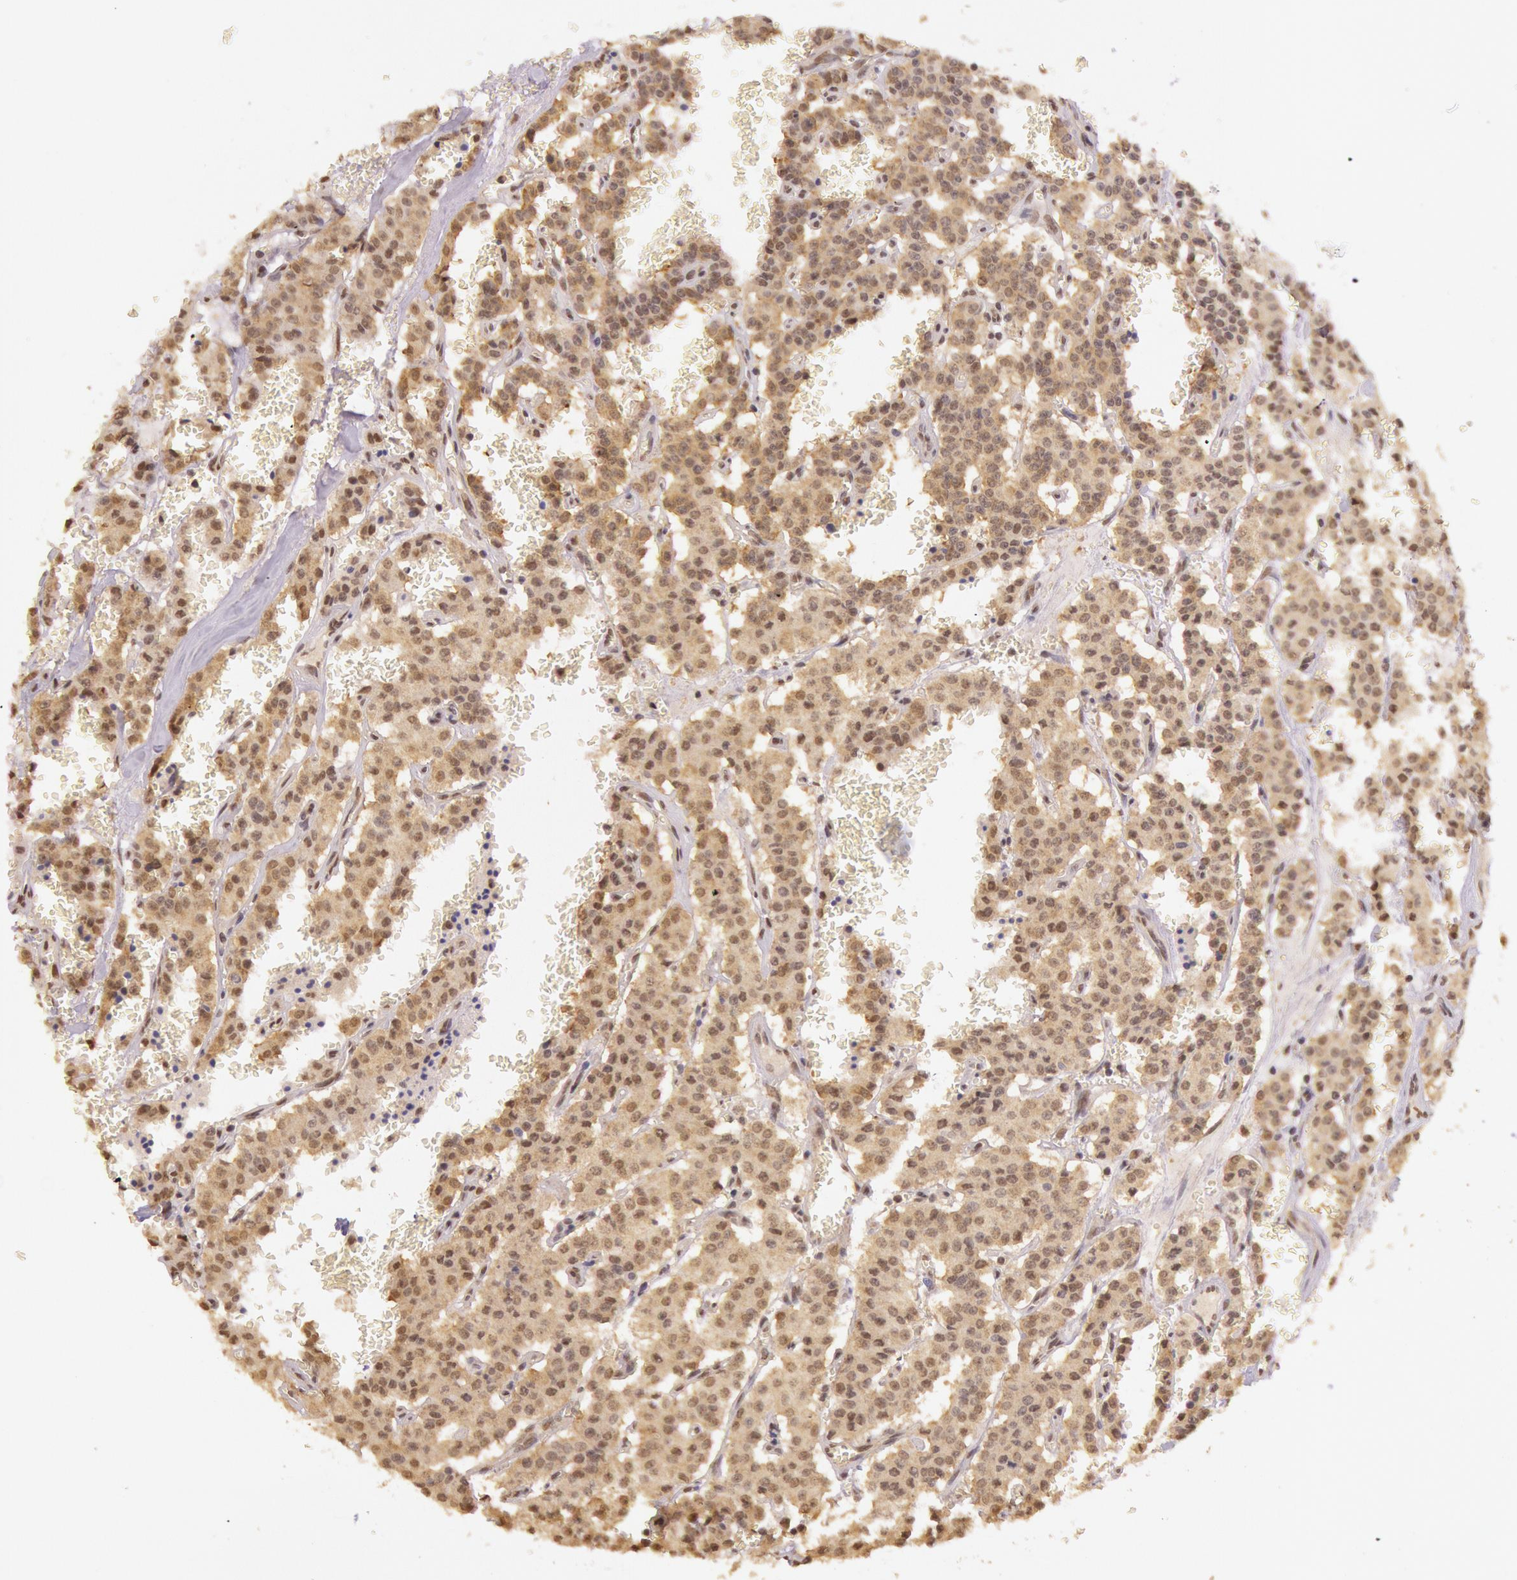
{"staining": {"intensity": "moderate", "quantity": "25%-75%", "location": "cytoplasmic/membranous"}, "tissue": "carcinoid", "cell_type": "Tumor cells", "image_type": "cancer", "snomed": [{"axis": "morphology", "description": "Carcinoid, malignant, NOS"}, {"axis": "topography", "description": "Bronchus"}], "caption": "IHC histopathology image of malignant carcinoid stained for a protein (brown), which demonstrates medium levels of moderate cytoplasmic/membranous positivity in about 25%-75% of tumor cells.", "gene": "RTL10", "patient": {"sex": "male", "age": 55}}